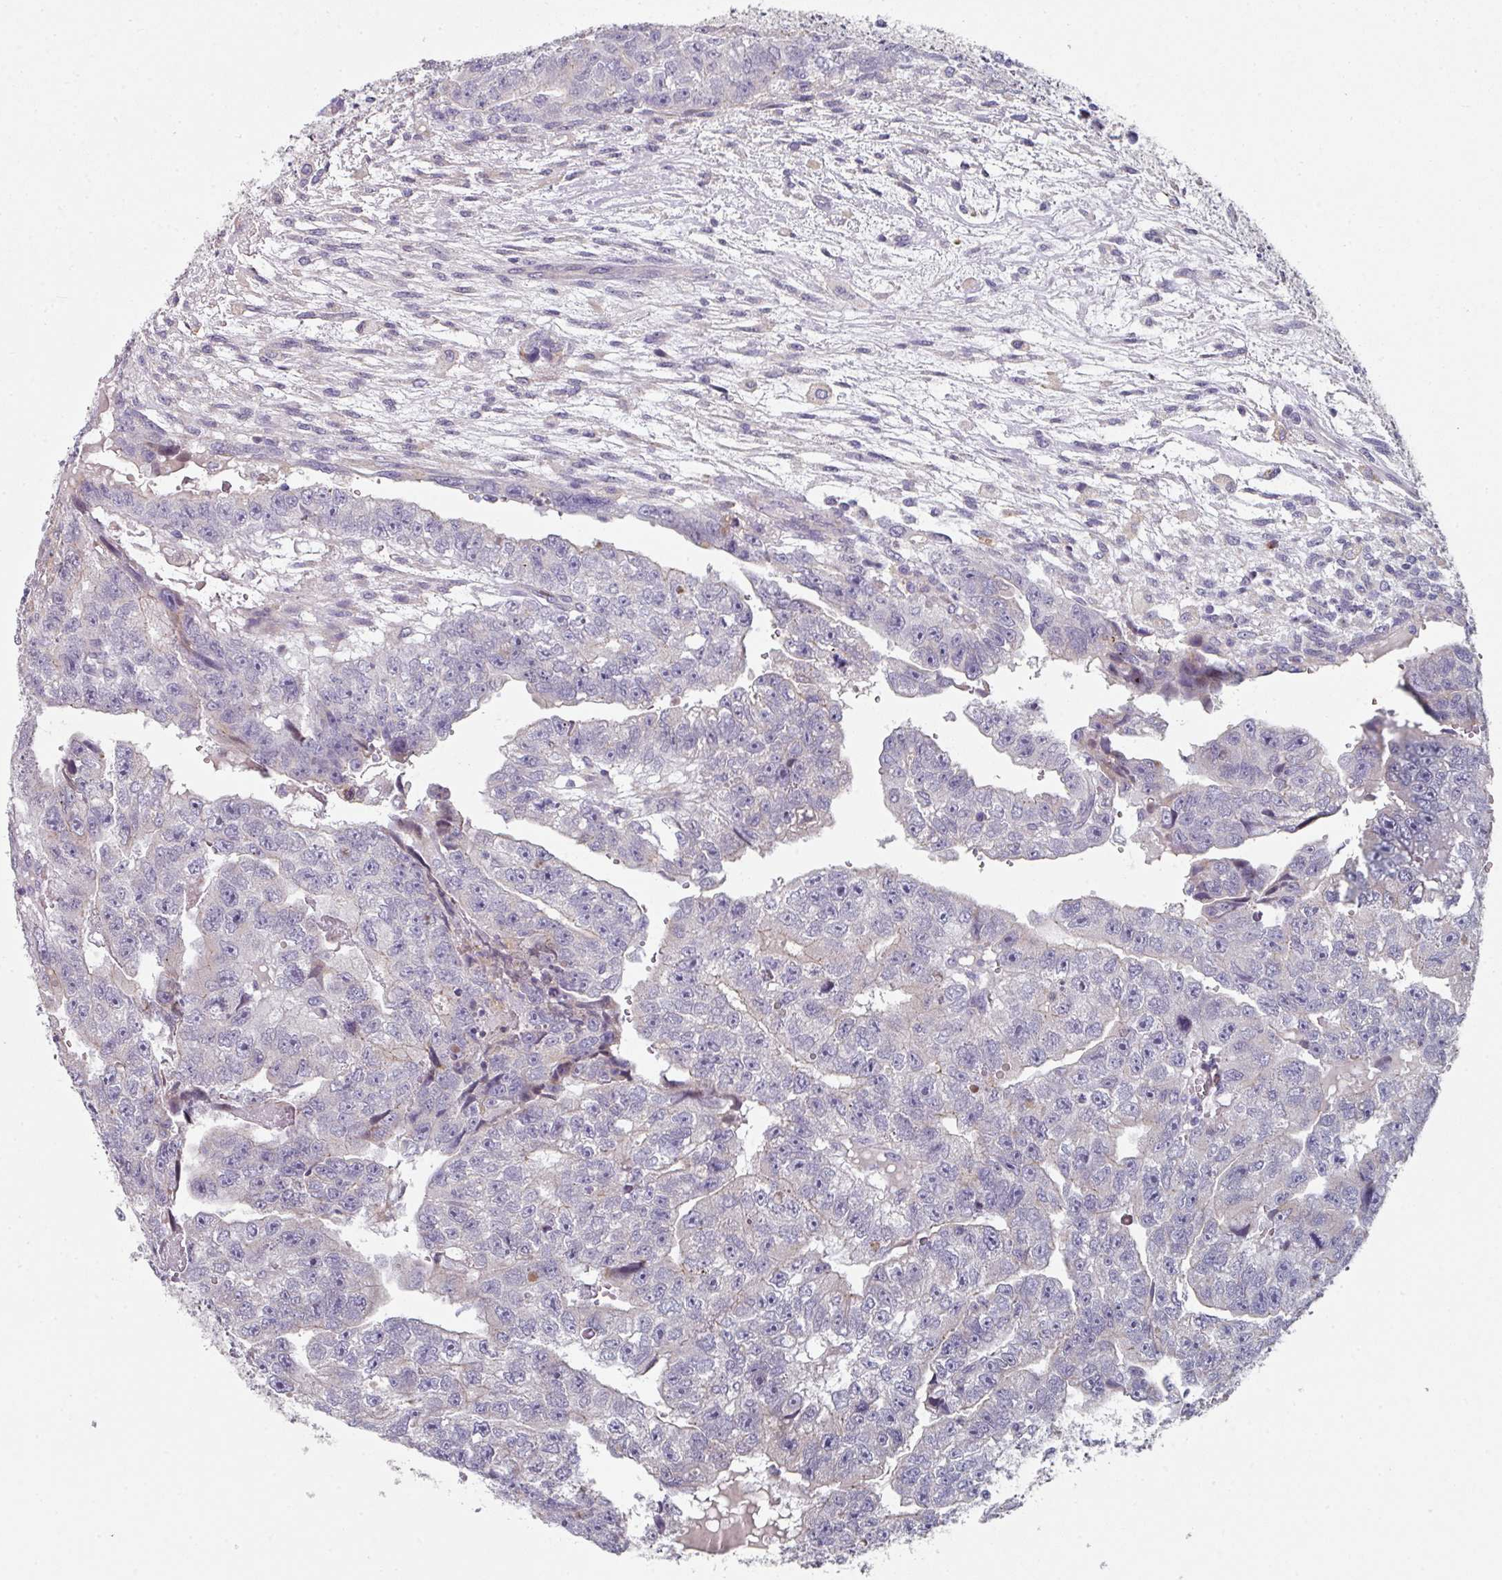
{"staining": {"intensity": "negative", "quantity": "none", "location": "none"}, "tissue": "testis cancer", "cell_type": "Tumor cells", "image_type": "cancer", "snomed": [{"axis": "morphology", "description": "Carcinoma, Embryonal, NOS"}, {"axis": "topography", "description": "Testis"}], "caption": "High power microscopy histopathology image of an immunohistochemistry micrograph of embryonal carcinoma (testis), revealing no significant staining in tumor cells.", "gene": "WSB2", "patient": {"sex": "male", "age": 20}}